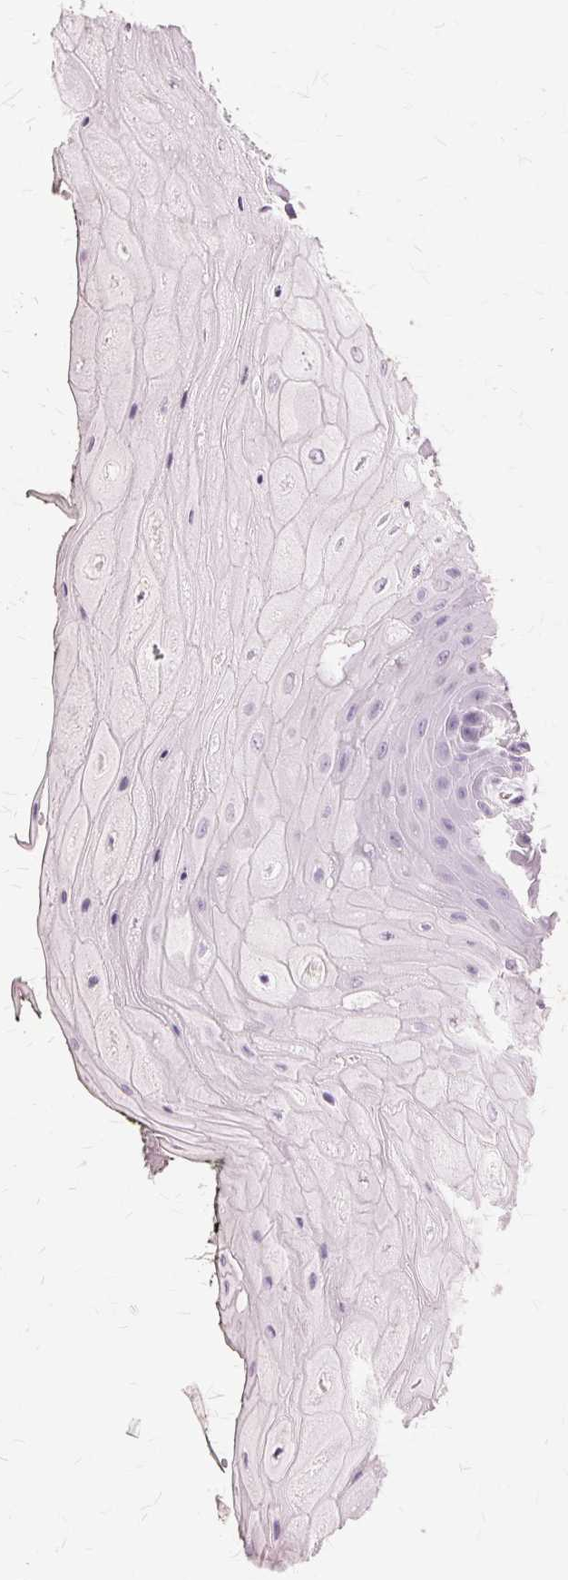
{"staining": {"intensity": "negative", "quantity": "none", "location": "none"}, "tissue": "oral mucosa", "cell_type": "Squamous epithelial cells", "image_type": "normal", "snomed": [{"axis": "morphology", "description": "Normal tissue, NOS"}, {"axis": "topography", "description": "Oral tissue"}, {"axis": "topography", "description": "Tounge, NOS"}], "caption": "IHC micrograph of unremarkable oral mucosa stained for a protein (brown), which exhibits no positivity in squamous epithelial cells.", "gene": "SLC45A3", "patient": {"sex": "female", "age": 59}}